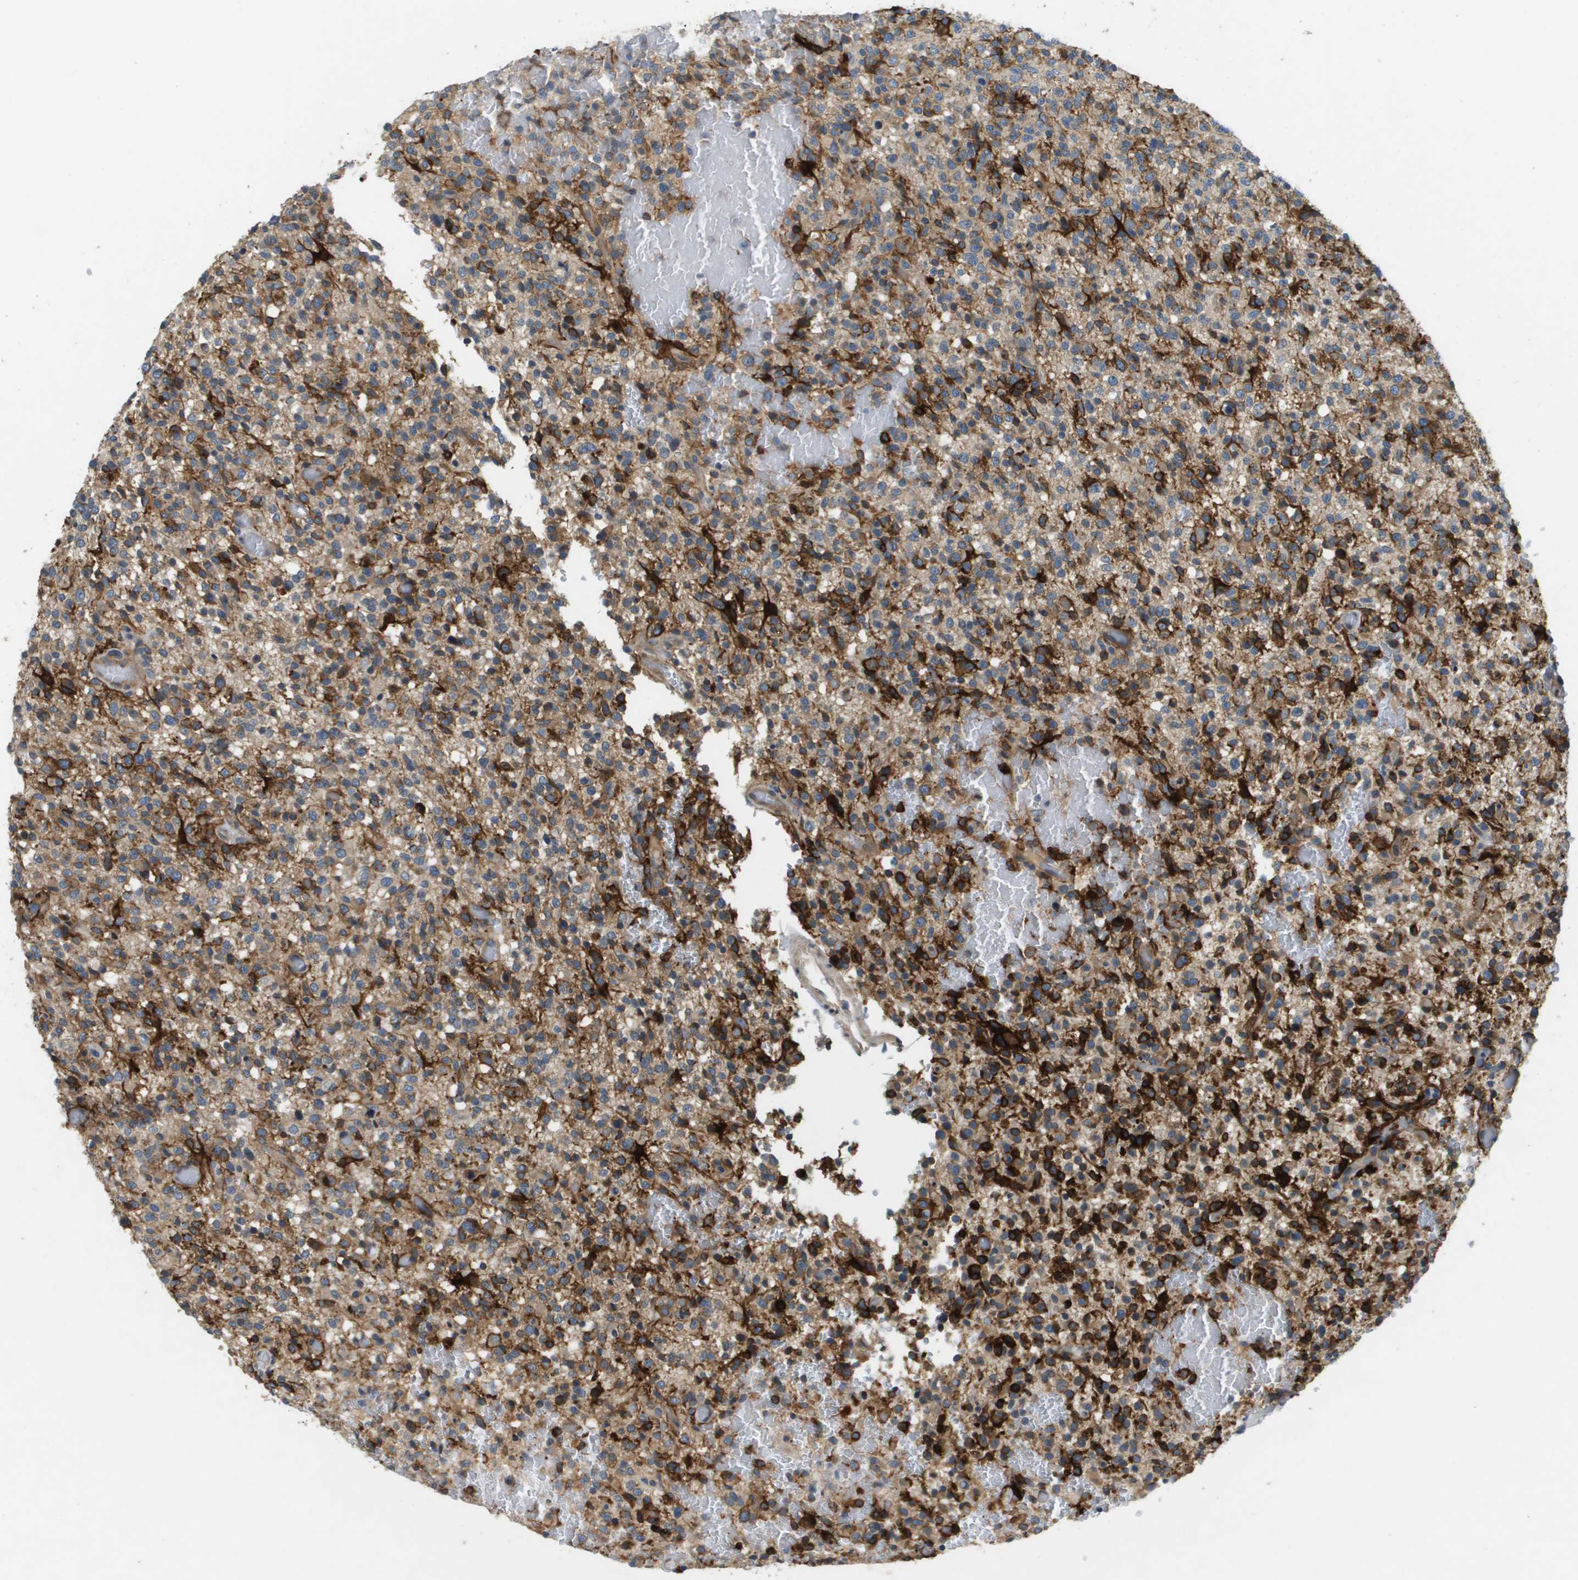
{"staining": {"intensity": "weak", "quantity": ">75%", "location": "cytoplasmic/membranous"}, "tissue": "glioma", "cell_type": "Tumor cells", "image_type": "cancer", "snomed": [{"axis": "morphology", "description": "Glioma, malignant, High grade"}, {"axis": "topography", "description": "Brain"}], "caption": "Immunohistochemistry of high-grade glioma (malignant) demonstrates low levels of weak cytoplasmic/membranous expression in about >75% of tumor cells.", "gene": "PGAP3", "patient": {"sex": "male", "age": 71}}